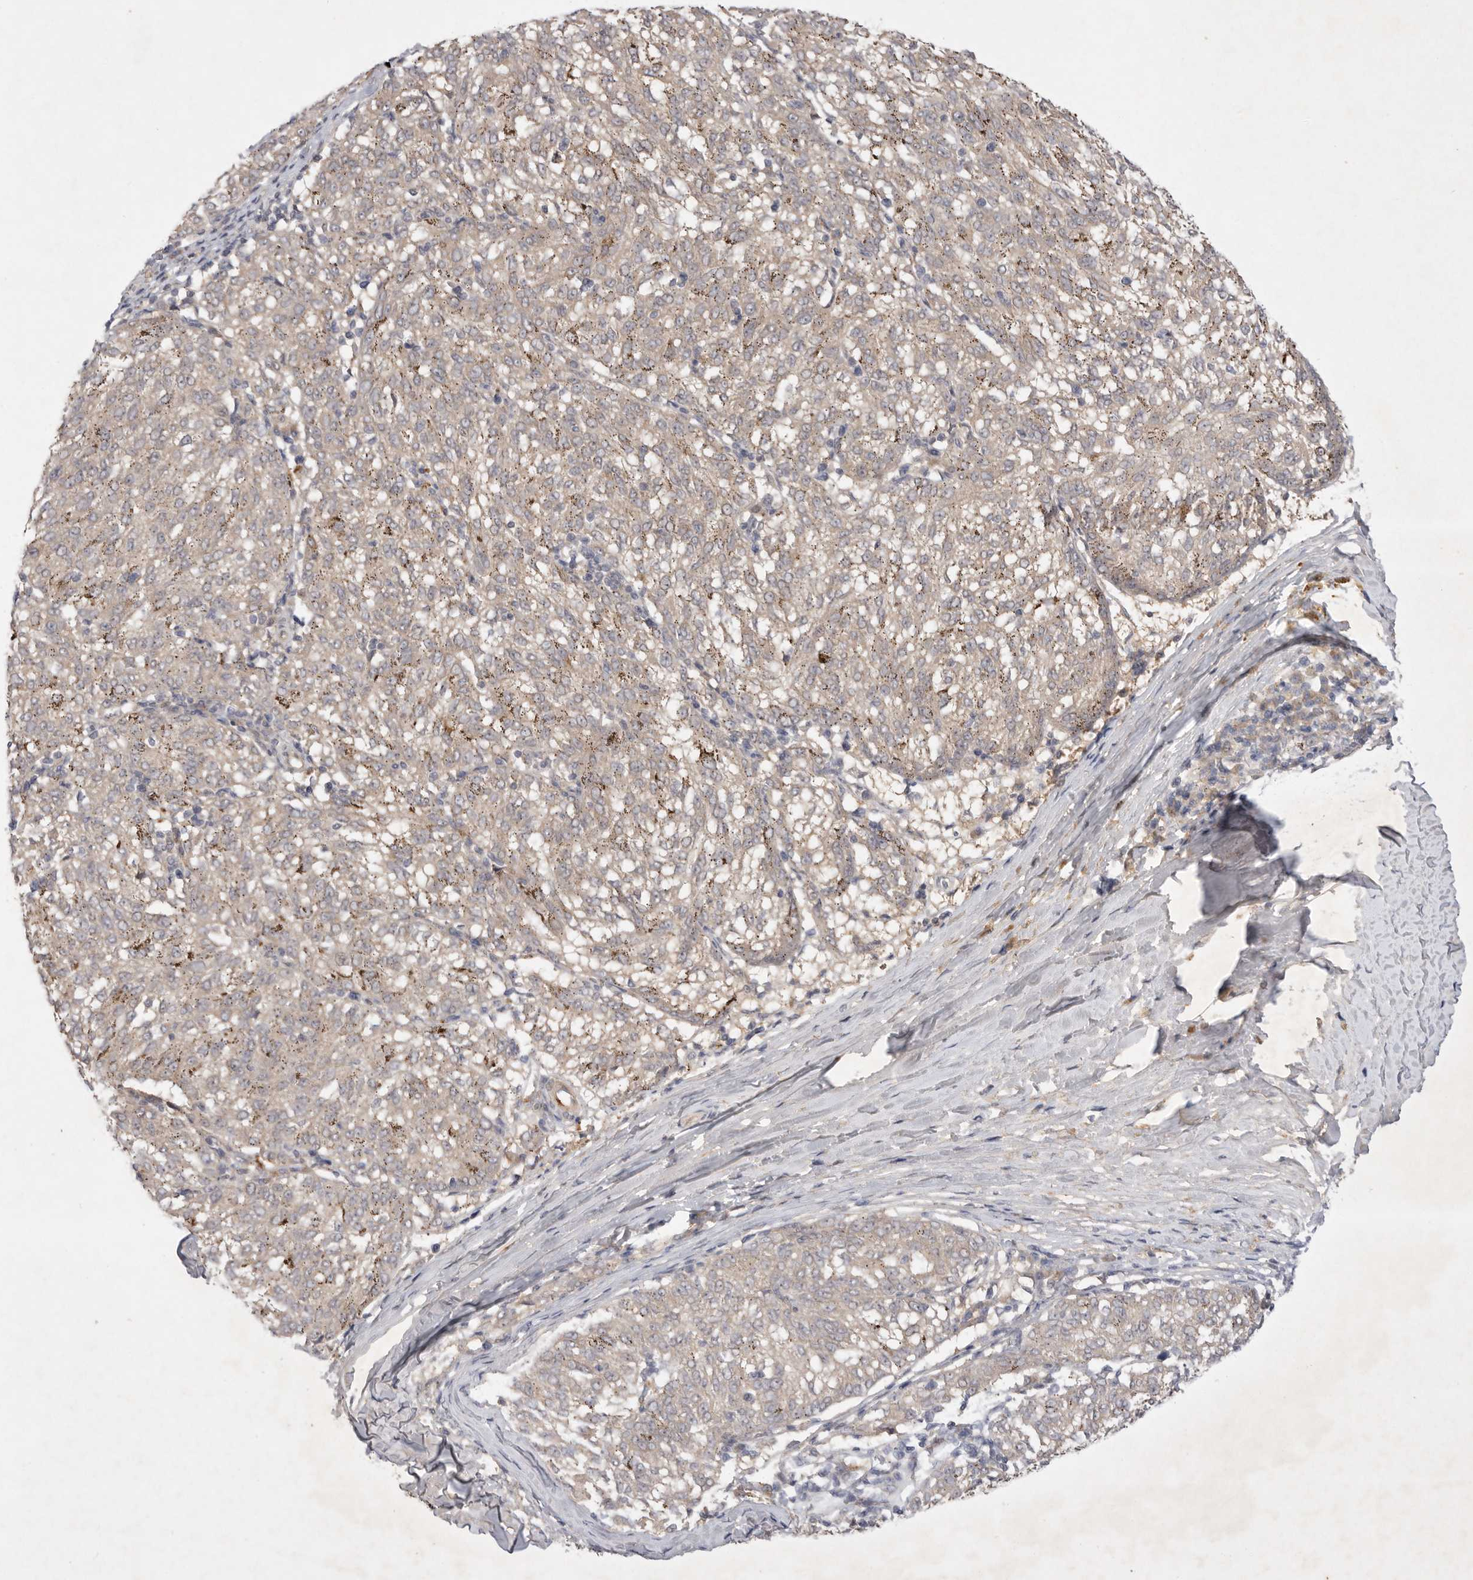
{"staining": {"intensity": "negative", "quantity": "none", "location": "none"}, "tissue": "melanoma", "cell_type": "Tumor cells", "image_type": "cancer", "snomed": [{"axis": "morphology", "description": "Malignant melanoma, NOS"}, {"axis": "topography", "description": "Skin"}], "caption": "Immunohistochemistry micrograph of neoplastic tissue: malignant melanoma stained with DAB (3,3'-diaminobenzidine) displays no significant protein staining in tumor cells.", "gene": "PTPDC1", "patient": {"sex": "female", "age": 72}}